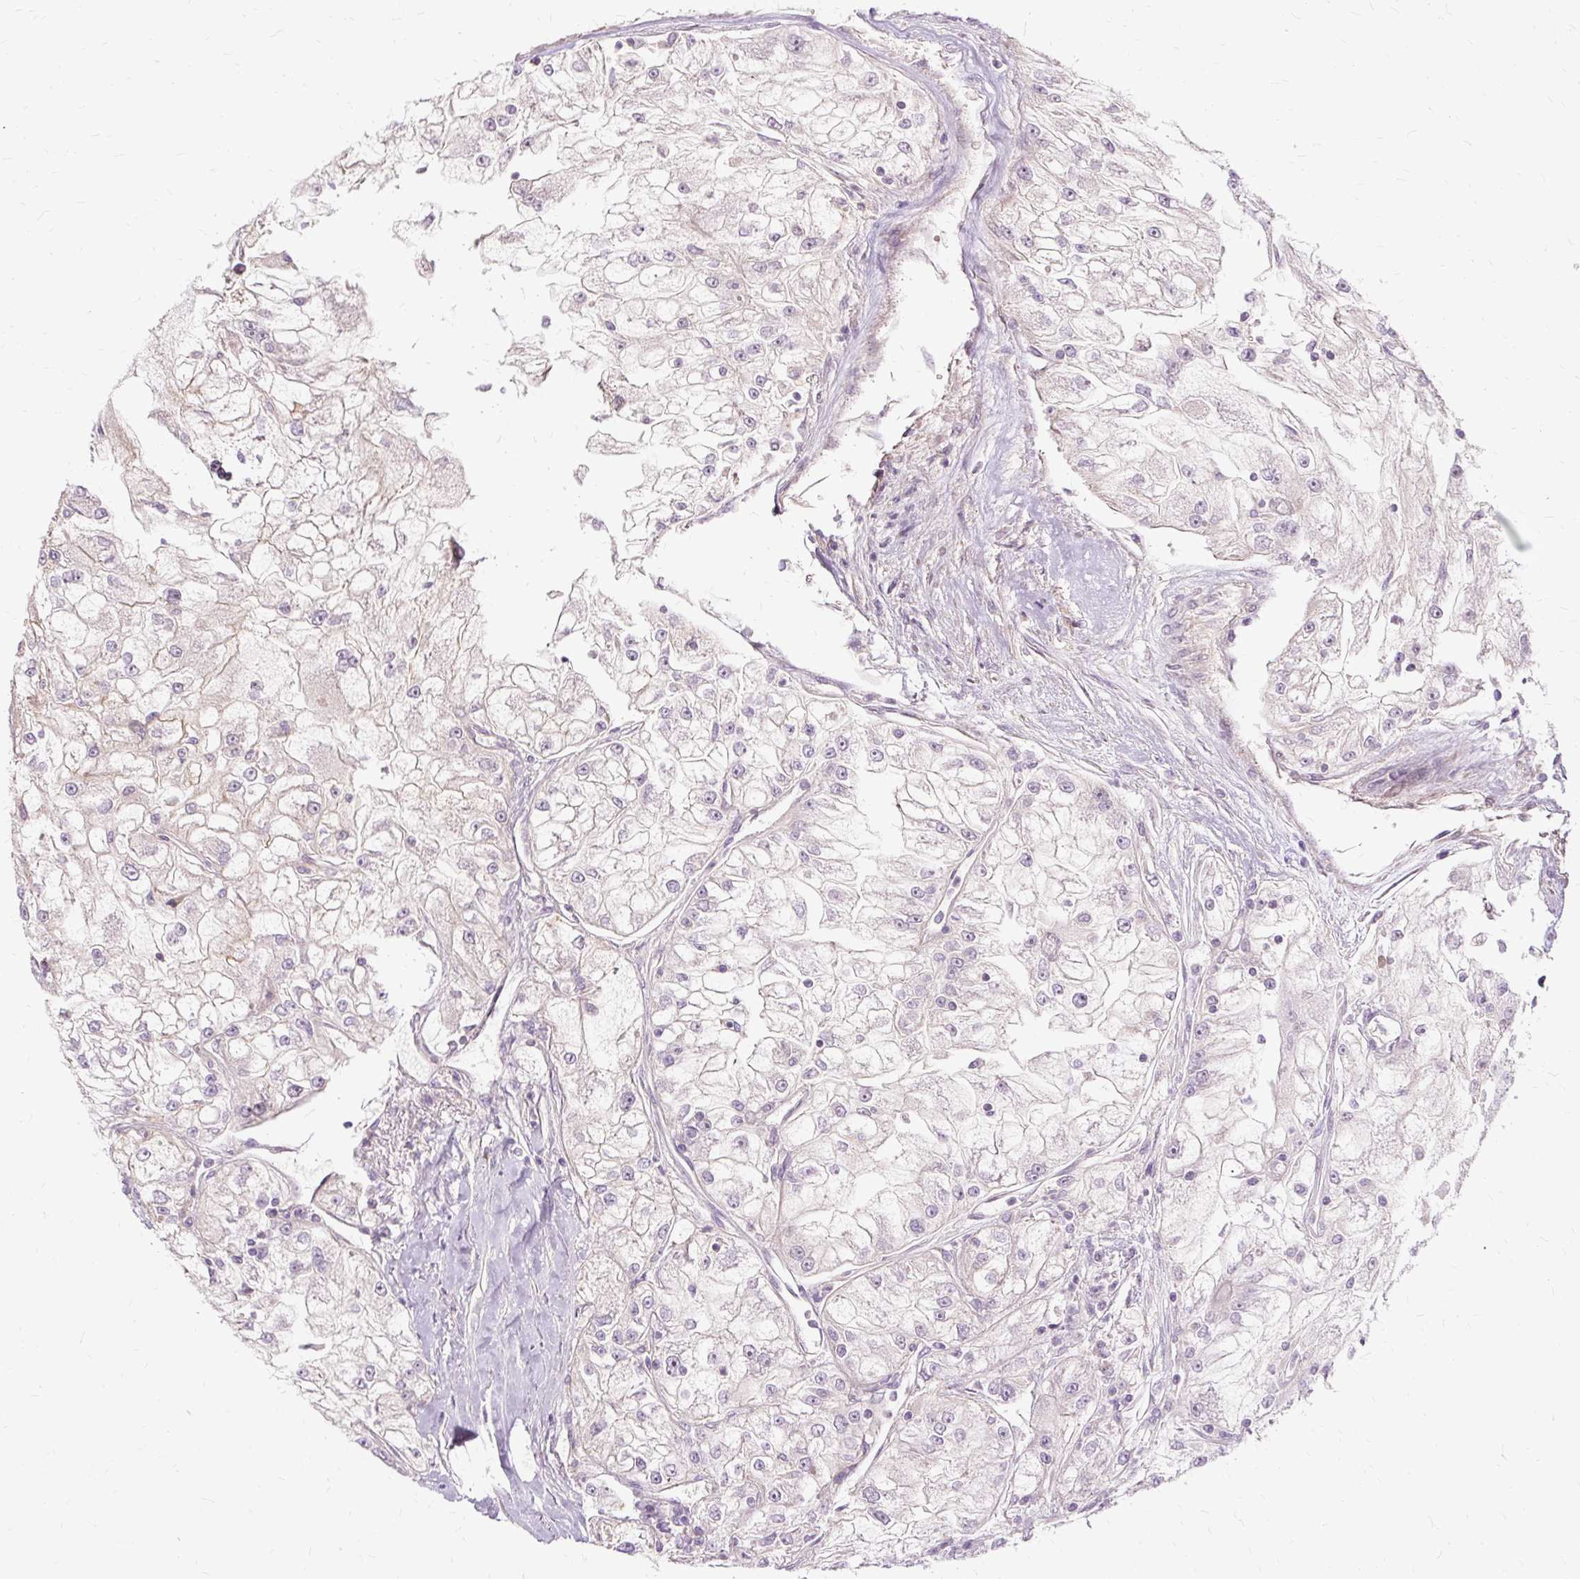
{"staining": {"intensity": "negative", "quantity": "none", "location": "none"}, "tissue": "renal cancer", "cell_type": "Tumor cells", "image_type": "cancer", "snomed": [{"axis": "morphology", "description": "Adenocarcinoma, NOS"}, {"axis": "topography", "description": "Kidney"}], "caption": "Tumor cells show no significant positivity in renal cancer.", "gene": "TSPAN8", "patient": {"sex": "female", "age": 72}}